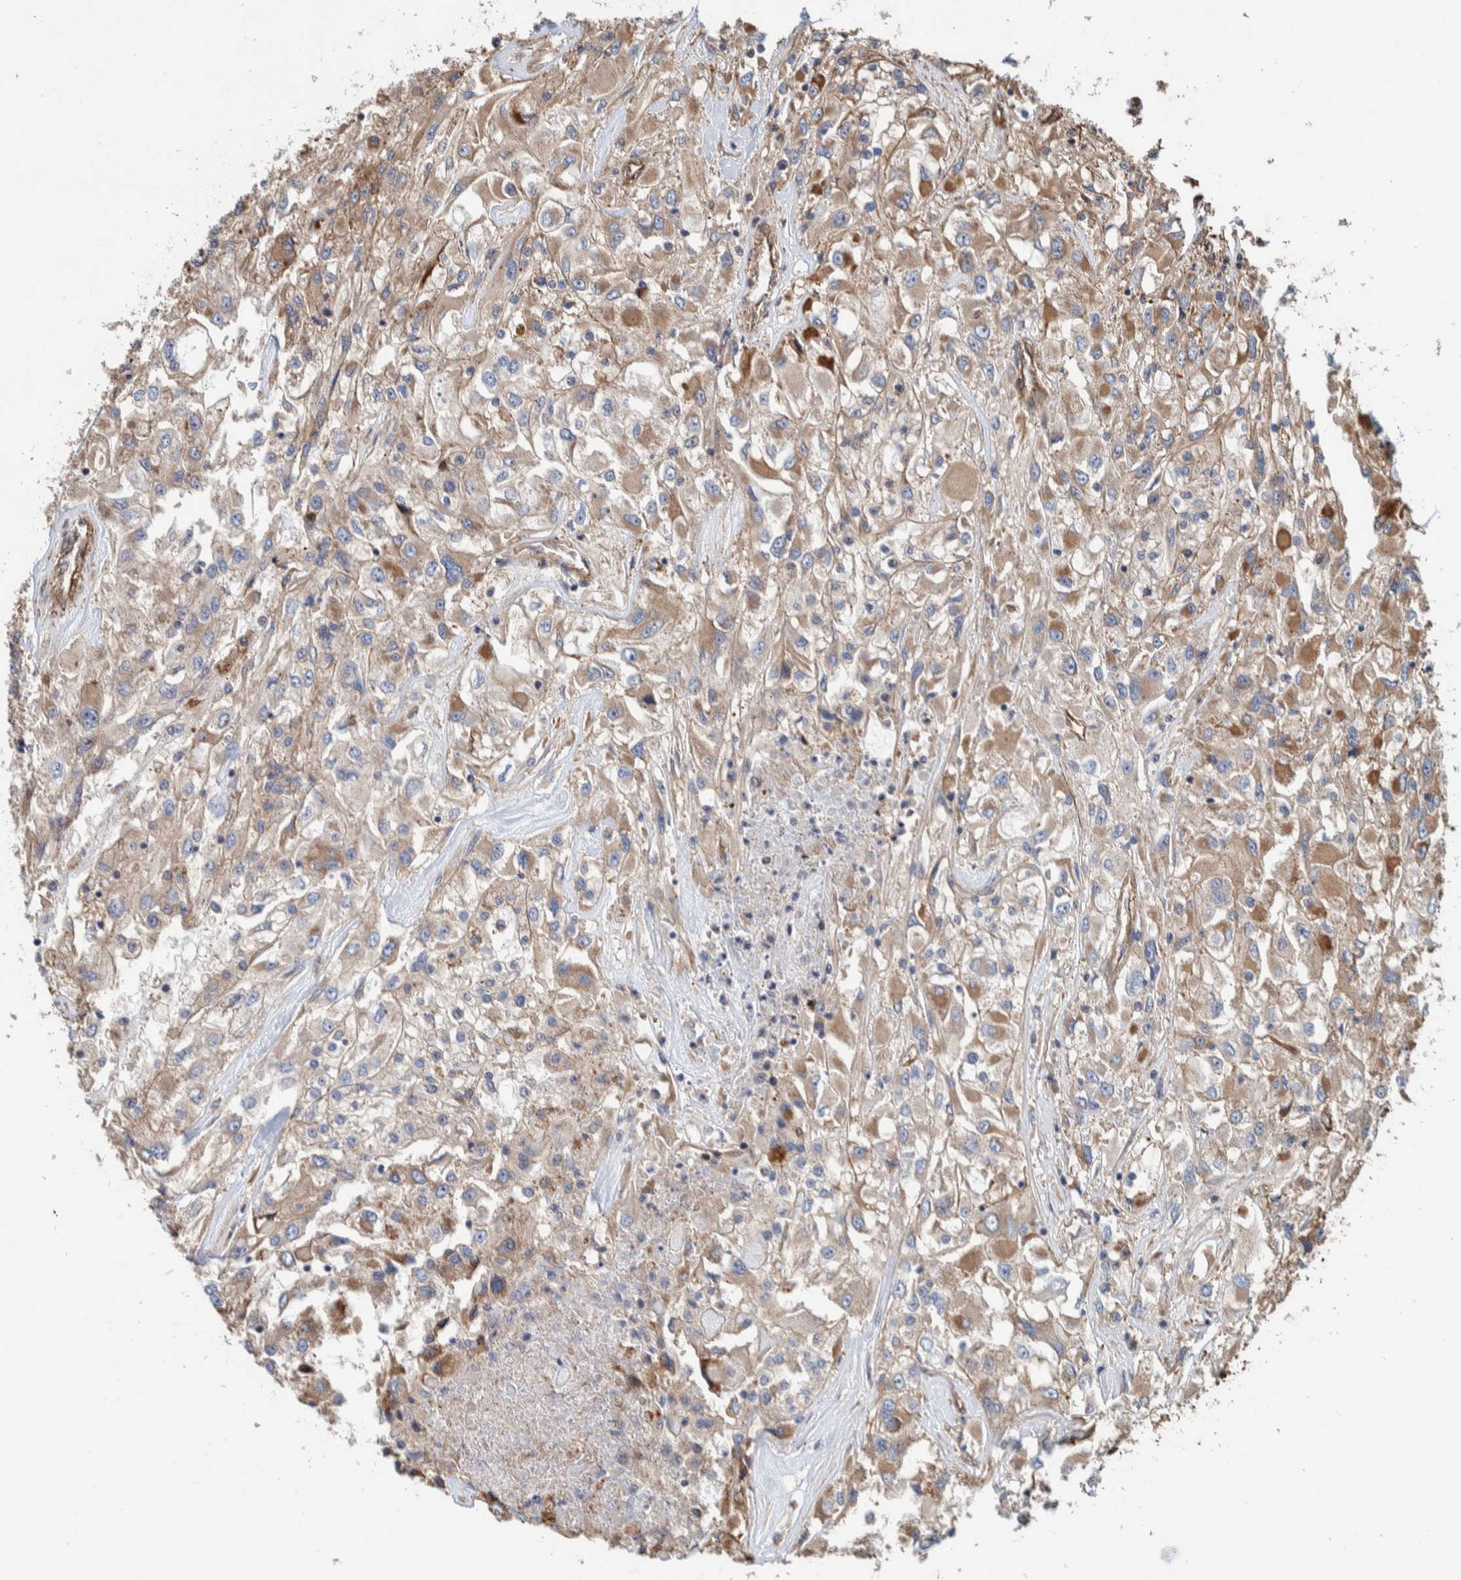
{"staining": {"intensity": "weak", "quantity": "<25%", "location": "cytoplasmic/membranous"}, "tissue": "renal cancer", "cell_type": "Tumor cells", "image_type": "cancer", "snomed": [{"axis": "morphology", "description": "Adenocarcinoma, NOS"}, {"axis": "topography", "description": "Kidney"}], "caption": "Tumor cells are negative for brown protein staining in renal adenocarcinoma.", "gene": "PKD1L1", "patient": {"sex": "female", "age": 52}}